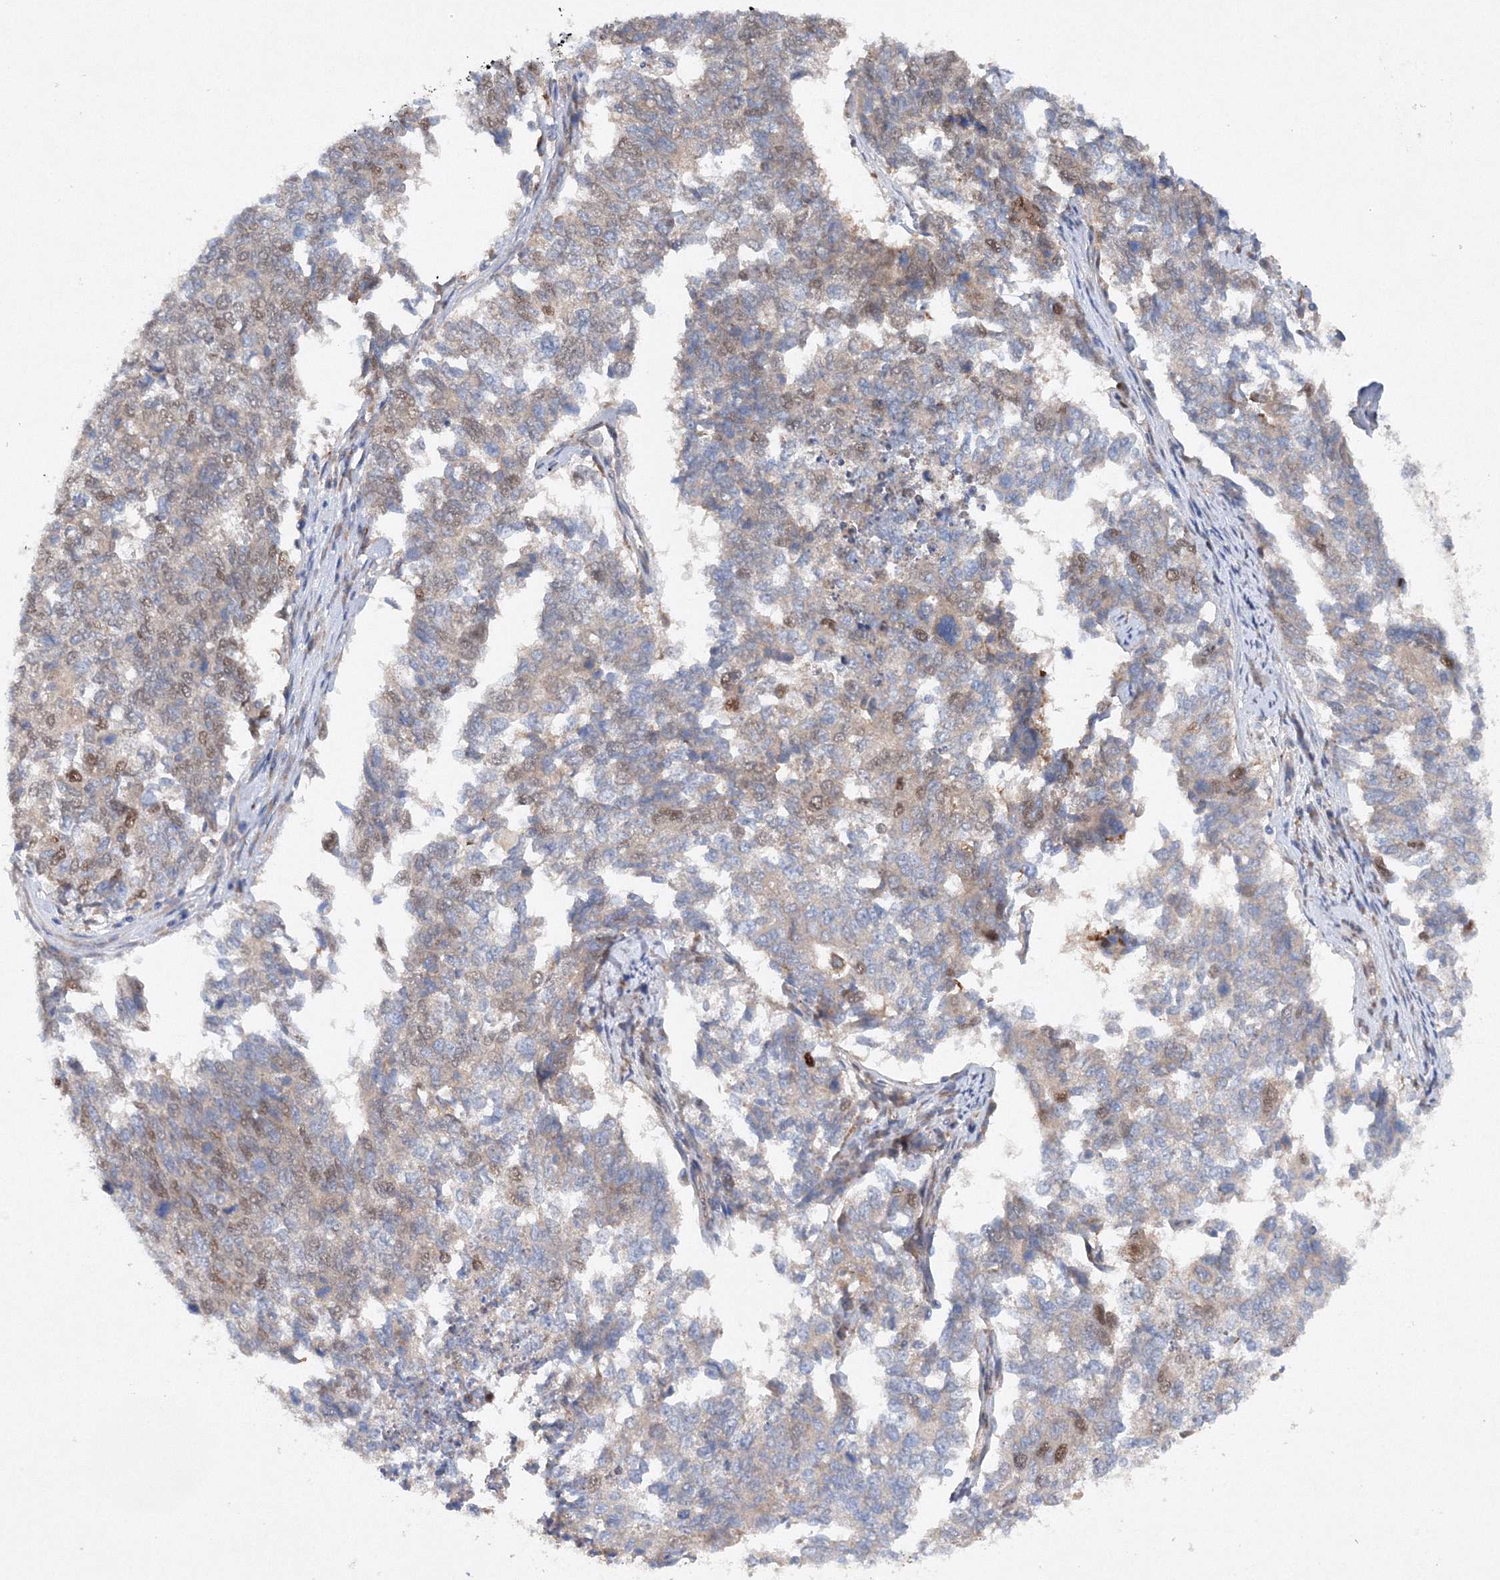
{"staining": {"intensity": "moderate", "quantity": "<25%", "location": "nuclear"}, "tissue": "cervical cancer", "cell_type": "Tumor cells", "image_type": "cancer", "snomed": [{"axis": "morphology", "description": "Squamous cell carcinoma, NOS"}, {"axis": "topography", "description": "Cervix"}], "caption": "Protein expression analysis of cervical squamous cell carcinoma exhibits moderate nuclear positivity in about <25% of tumor cells. (DAB (3,3'-diaminobenzidine) = brown stain, brightfield microscopy at high magnification).", "gene": "SLC36A1", "patient": {"sex": "female", "age": 63}}